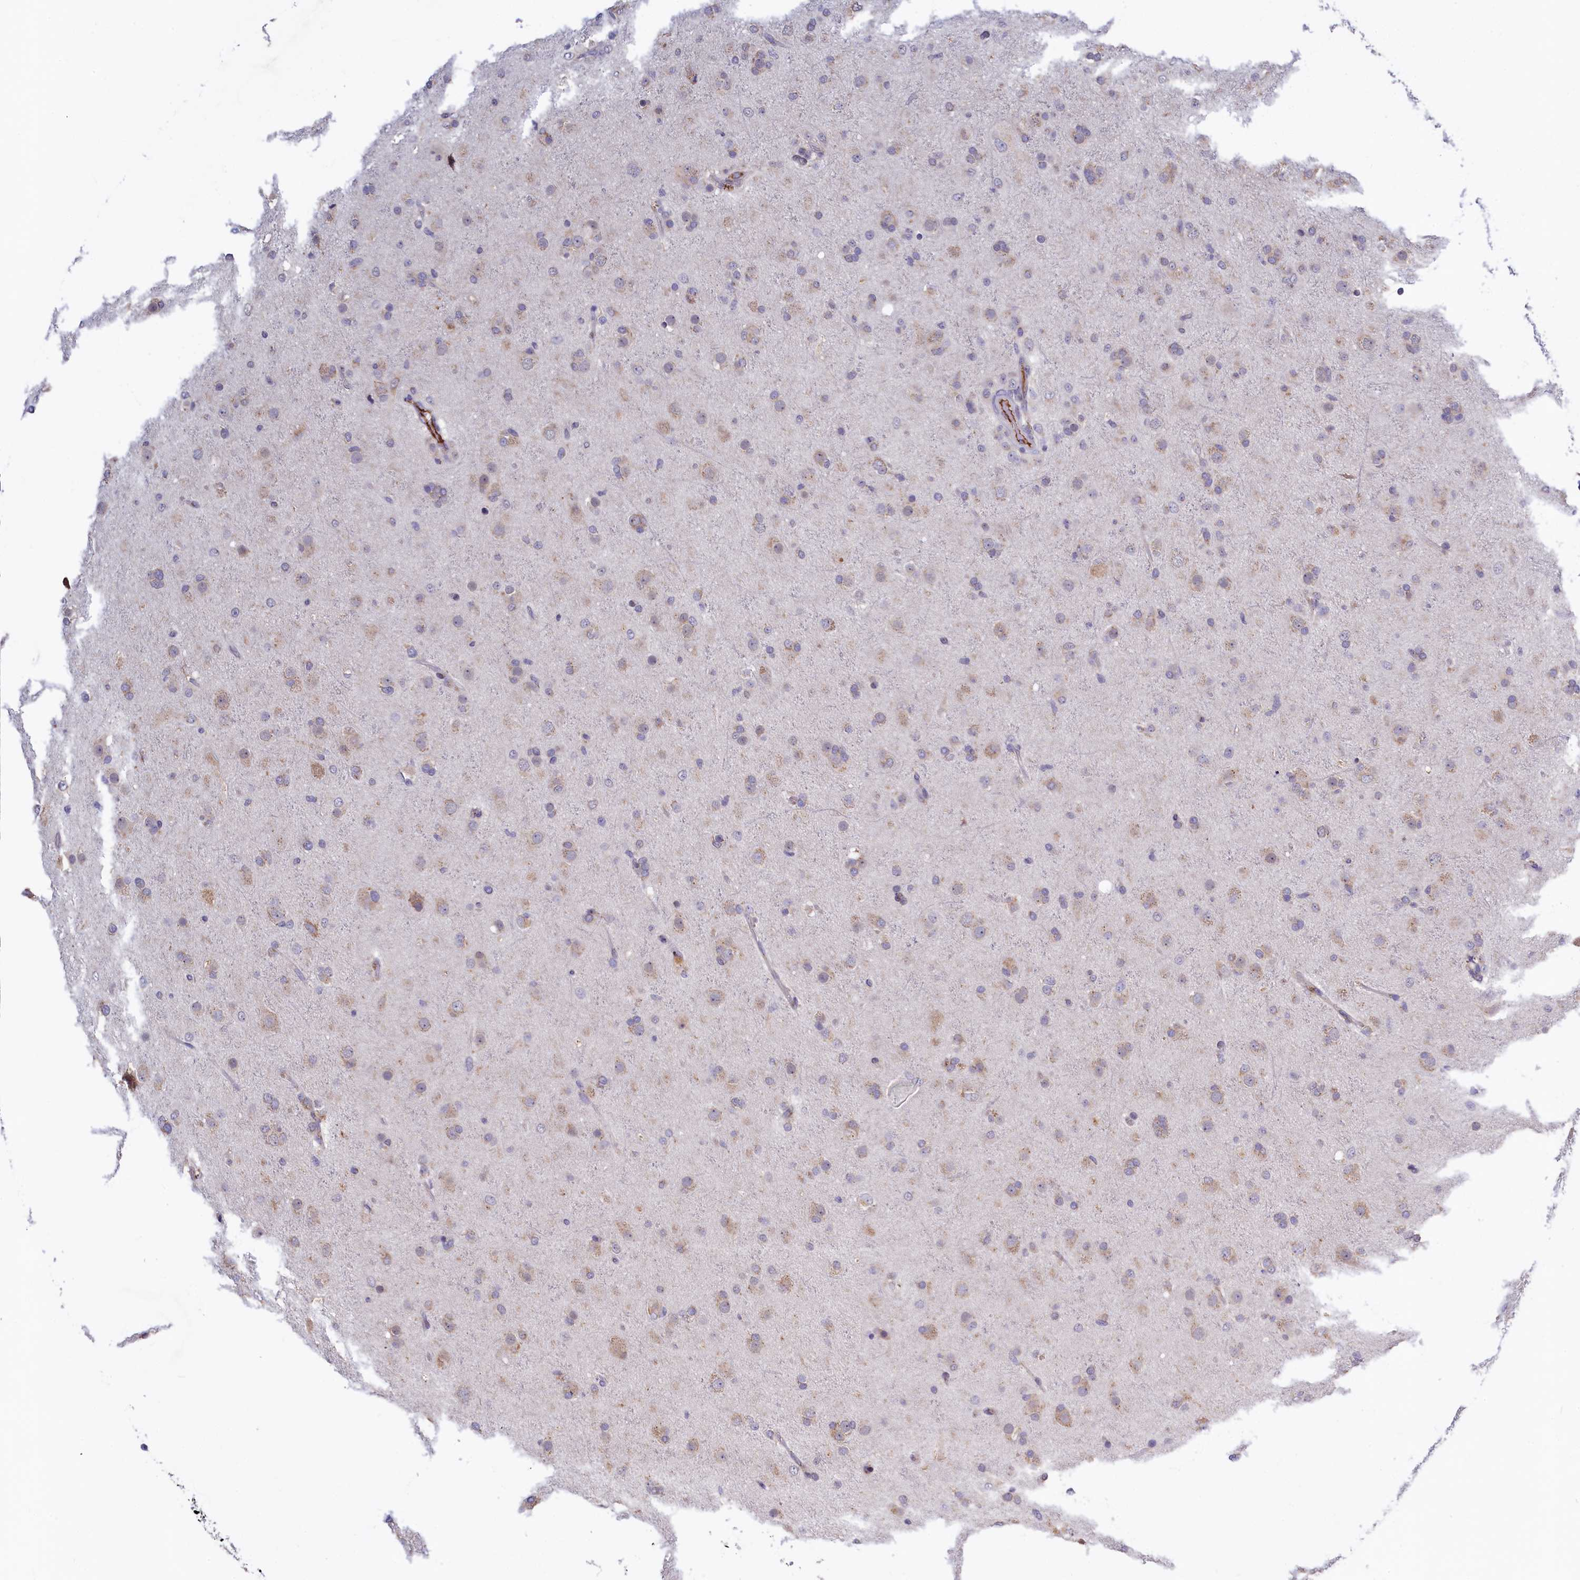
{"staining": {"intensity": "moderate", "quantity": ">75%", "location": "cytoplasmic/membranous"}, "tissue": "glioma", "cell_type": "Tumor cells", "image_type": "cancer", "snomed": [{"axis": "morphology", "description": "Glioma, malignant, Low grade"}, {"axis": "topography", "description": "Brain"}], "caption": "Immunohistochemistry image of glioma stained for a protein (brown), which reveals medium levels of moderate cytoplasmic/membranous staining in about >75% of tumor cells.", "gene": "SEC24C", "patient": {"sex": "male", "age": 65}}